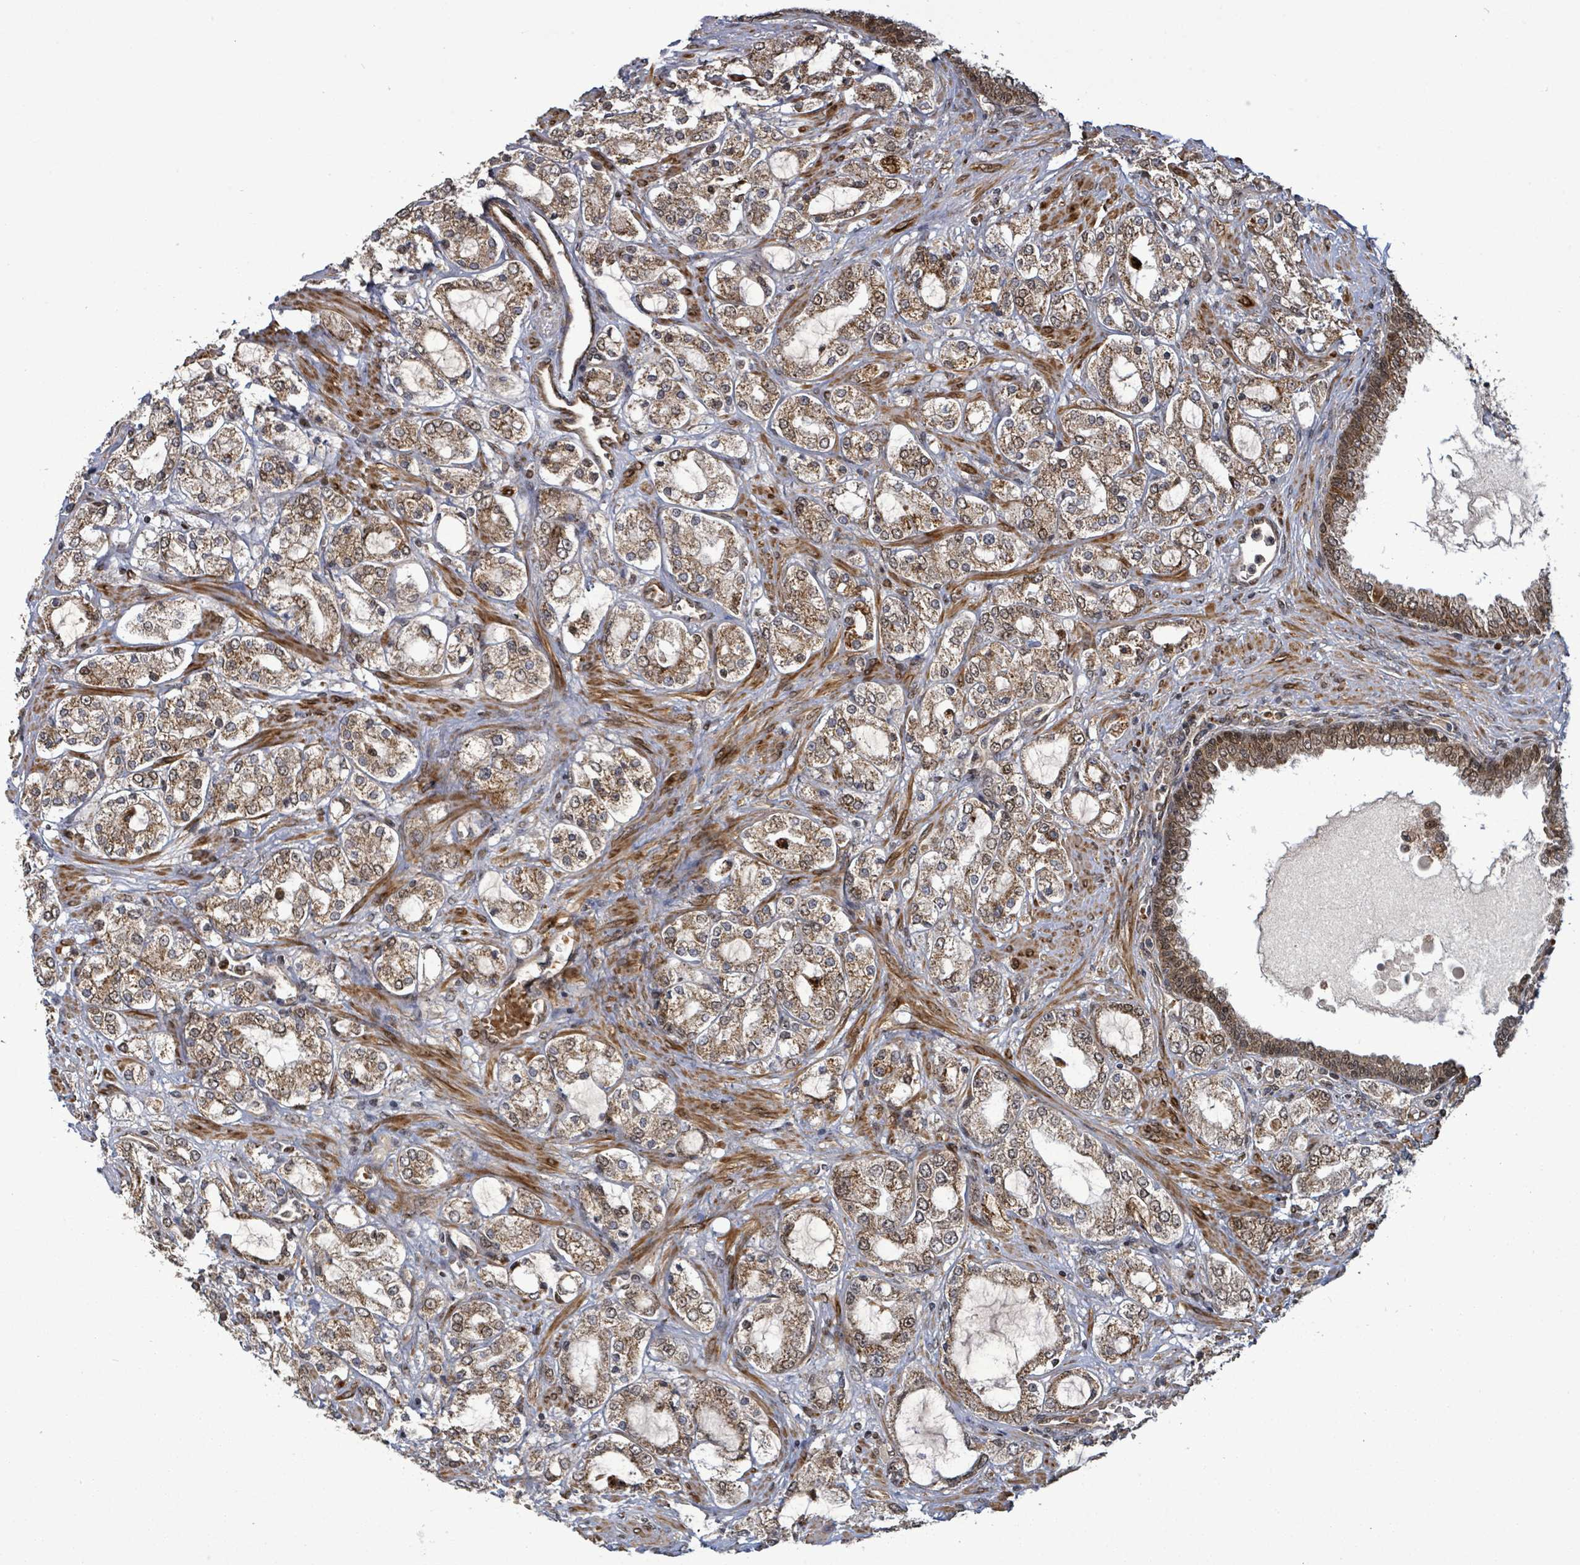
{"staining": {"intensity": "moderate", "quantity": ">75%", "location": "cytoplasmic/membranous,nuclear"}, "tissue": "prostate cancer", "cell_type": "Tumor cells", "image_type": "cancer", "snomed": [{"axis": "morphology", "description": "Adenocarcinoma, High grade"}, {"axis": "topography", "description": "Prostate"}], "caption": "Prostate cancer was stained to show a protein in brown. There is medium levels of moderate cytoplasmic/membranous and nuclear staining in about >75% of tumor cells.", "gene": "PATZ1", "patient": {"sex": "male", "age": 64}}